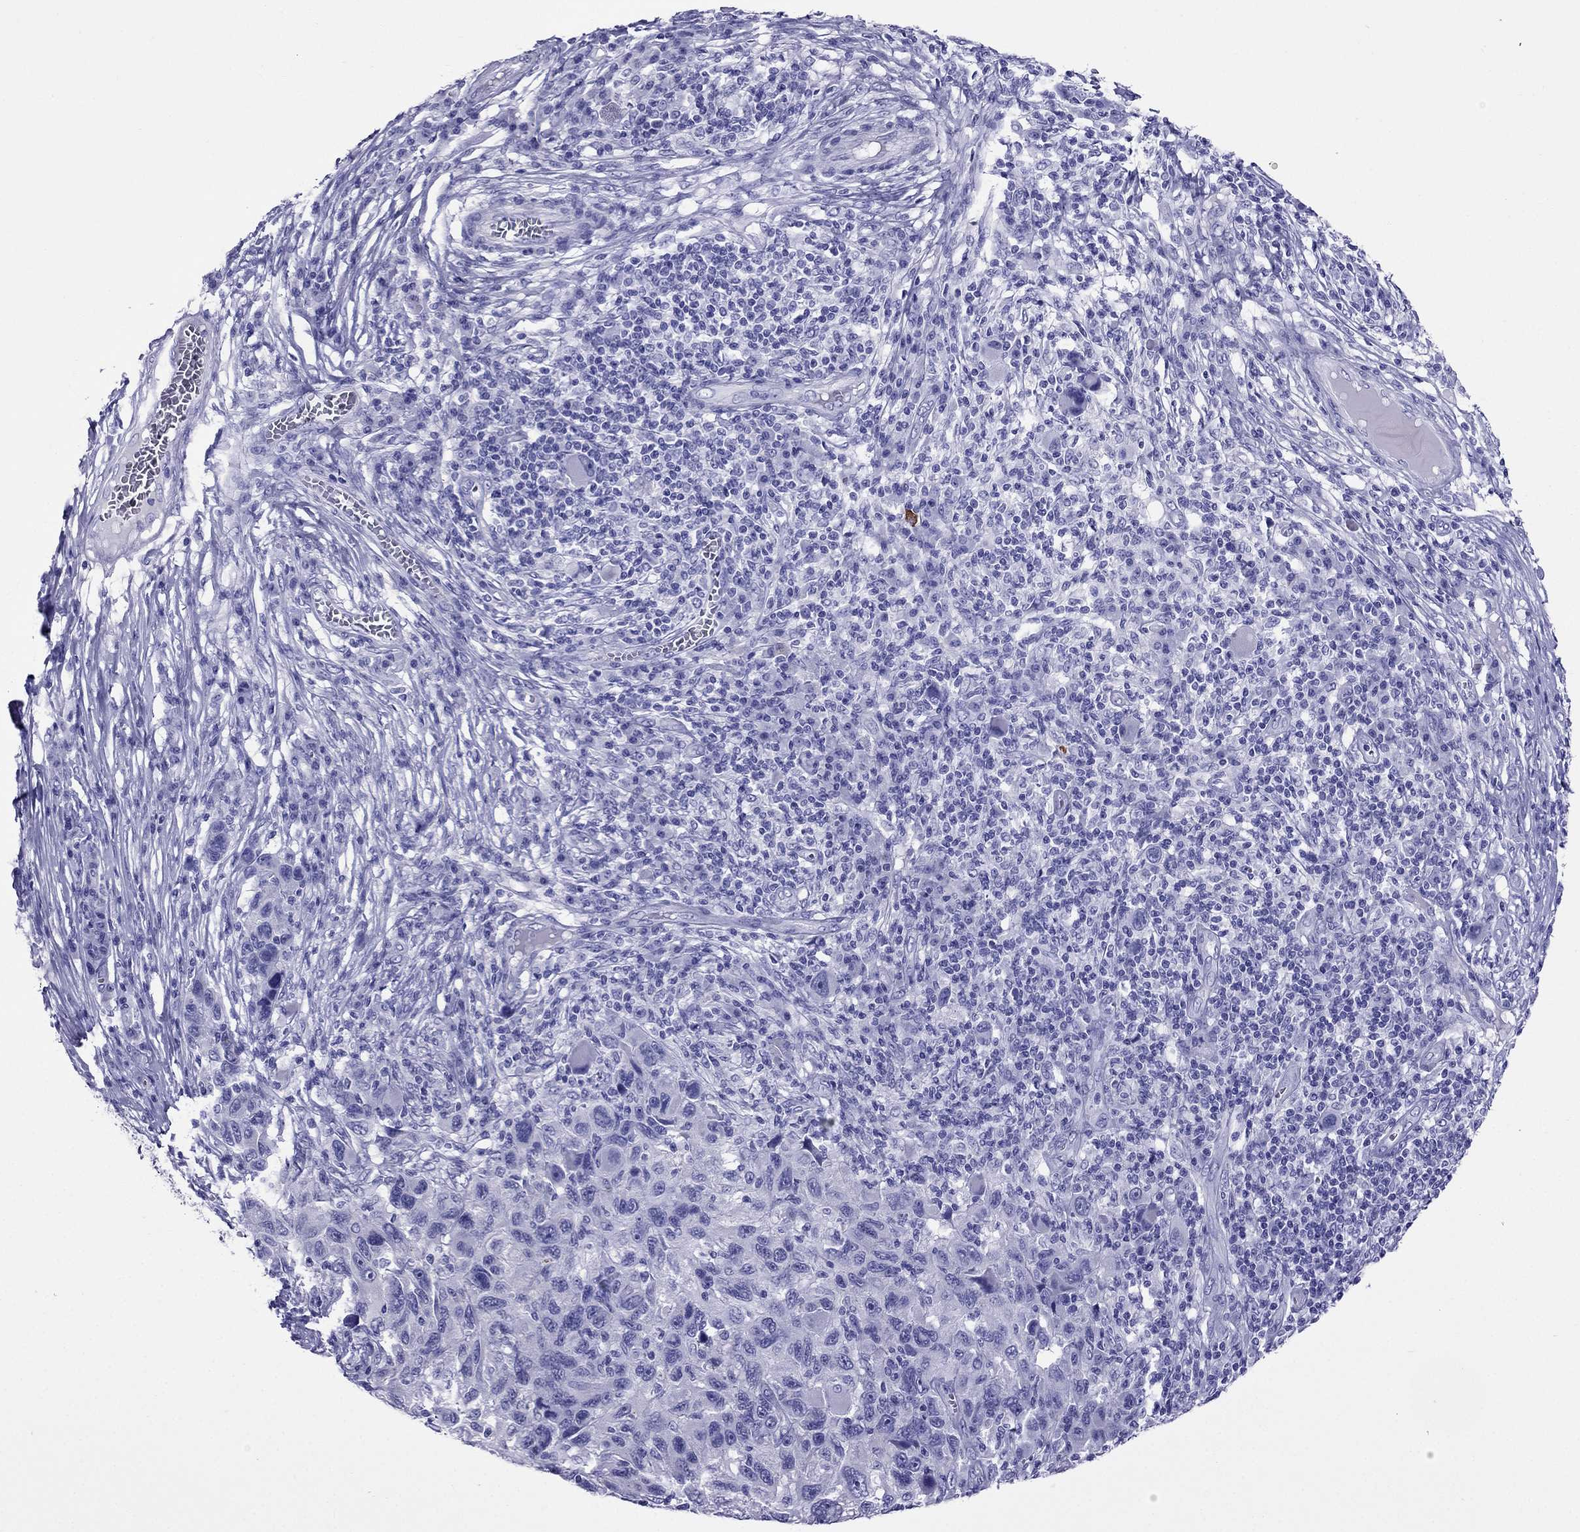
{"staining": {"intensity": "negative", "quantity": "none", "location": "none"}, "tissue": "melanoma", "cell_type": "Tumor cells", "image_type": "cancer", "snomed": [{"axis": "morphology", "description": "Malignant melanoma, NOS"}, {"axis": "topography", "description": "Skin"}], "caption": "Photomicrograph shows no protein expression in tumor cells of melanoma tissue.", "gene": "CRYBA1", "patient": {"sex": "male", "age": 53}}